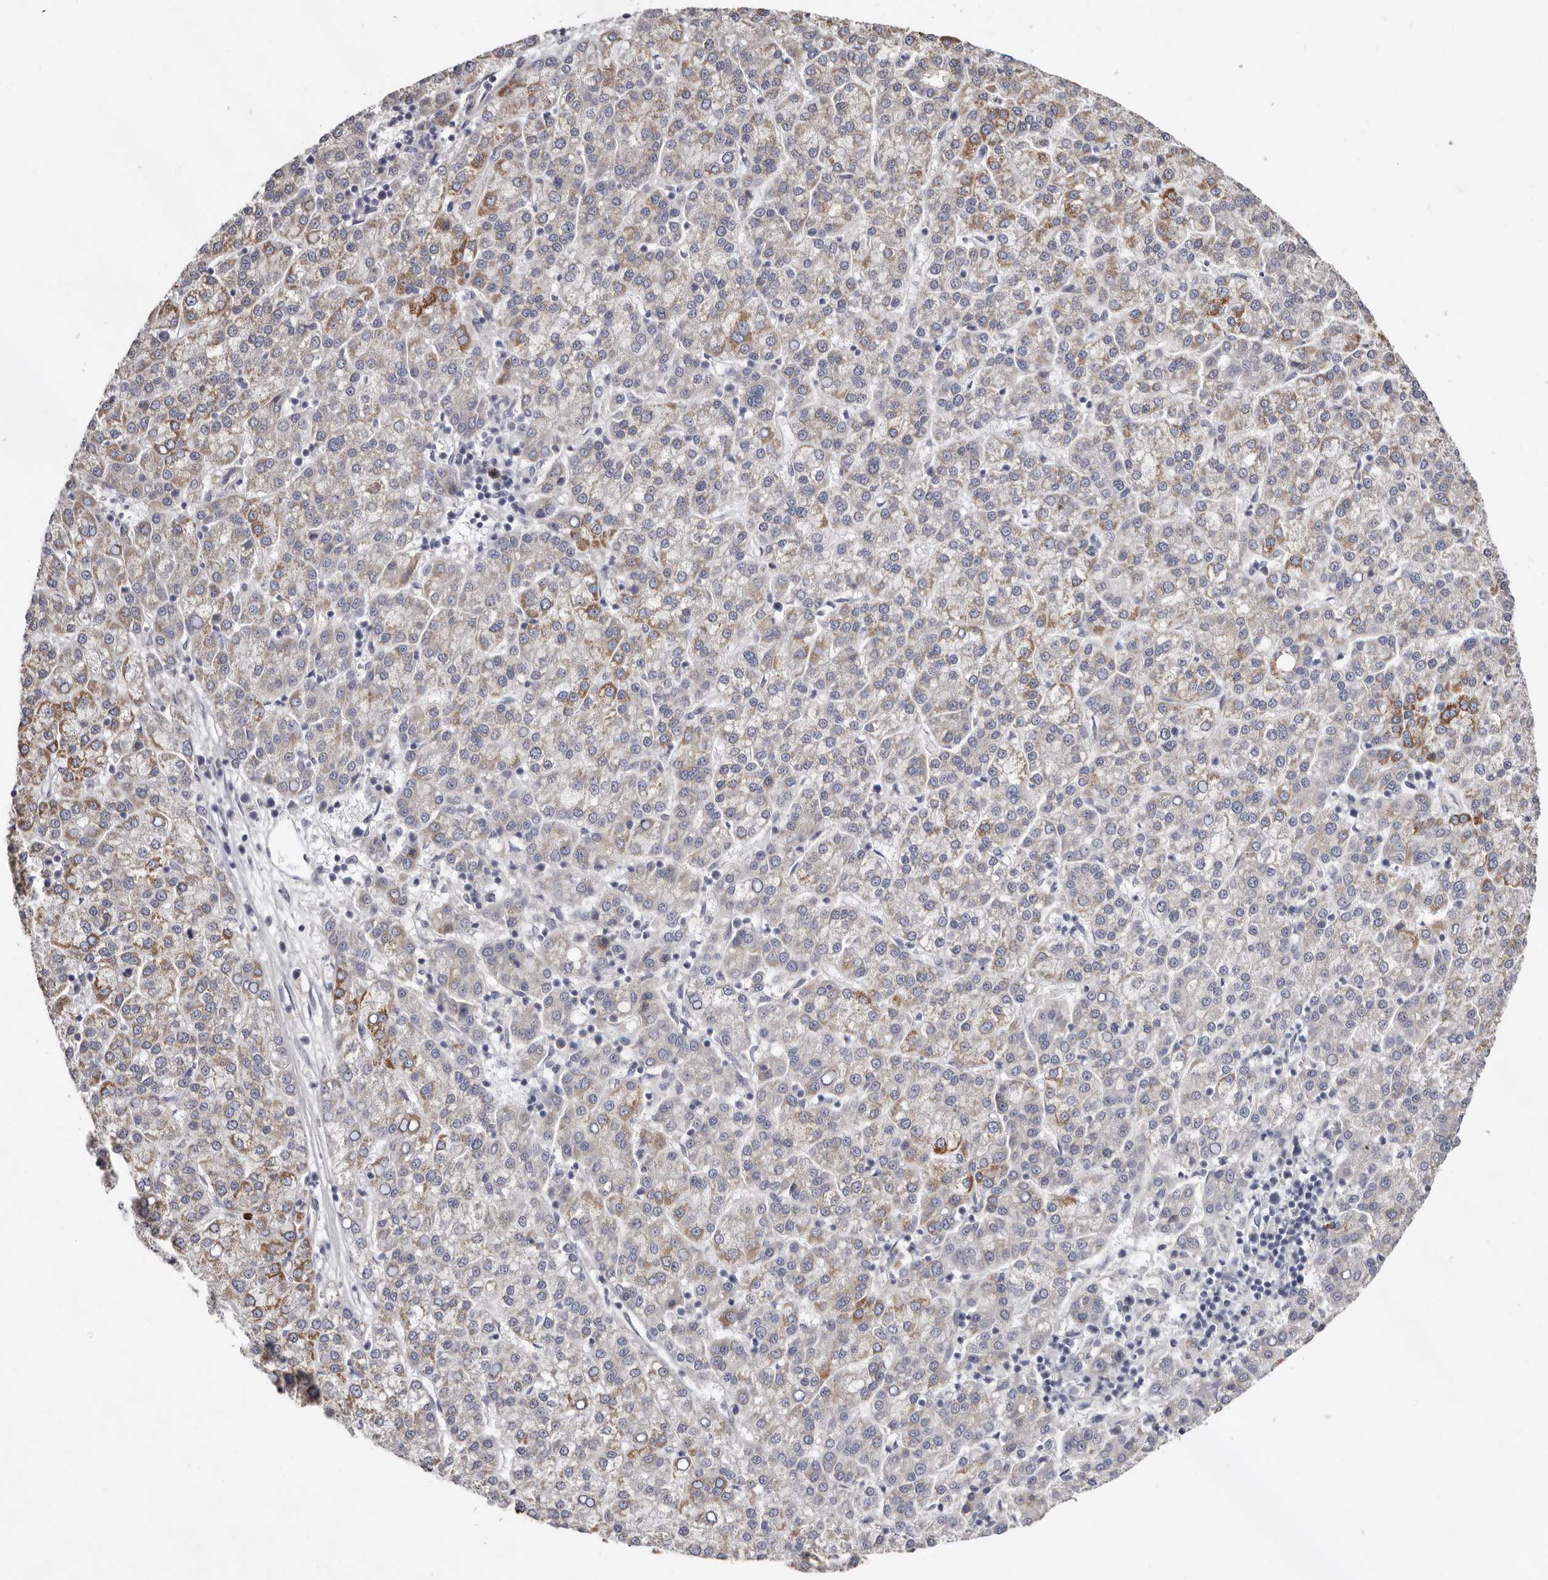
{"staining": {"intensity": "moderate", "quantity": "<25%", "location": "cytoplasmic/membranous"}, "tissue": "liver cancer", "cell_type": "Tumor cells", "image_type": "cancer", "snomed": [{"axis": "morphology", "description": "Carcinoma, Hepatocellular, NOS"}, {"axis": "topography", "description": "Liver"}], "caption": "Hepatocellular carcinoma (liver) stained with IHC exhibits moderate cytoplasmic/membranous expression in about <25% of tumor cells. (IHC, brightfield microscopy, high magnification).", "gene": "SPTA1", "patient": {"sex": "female", "age": 58}}